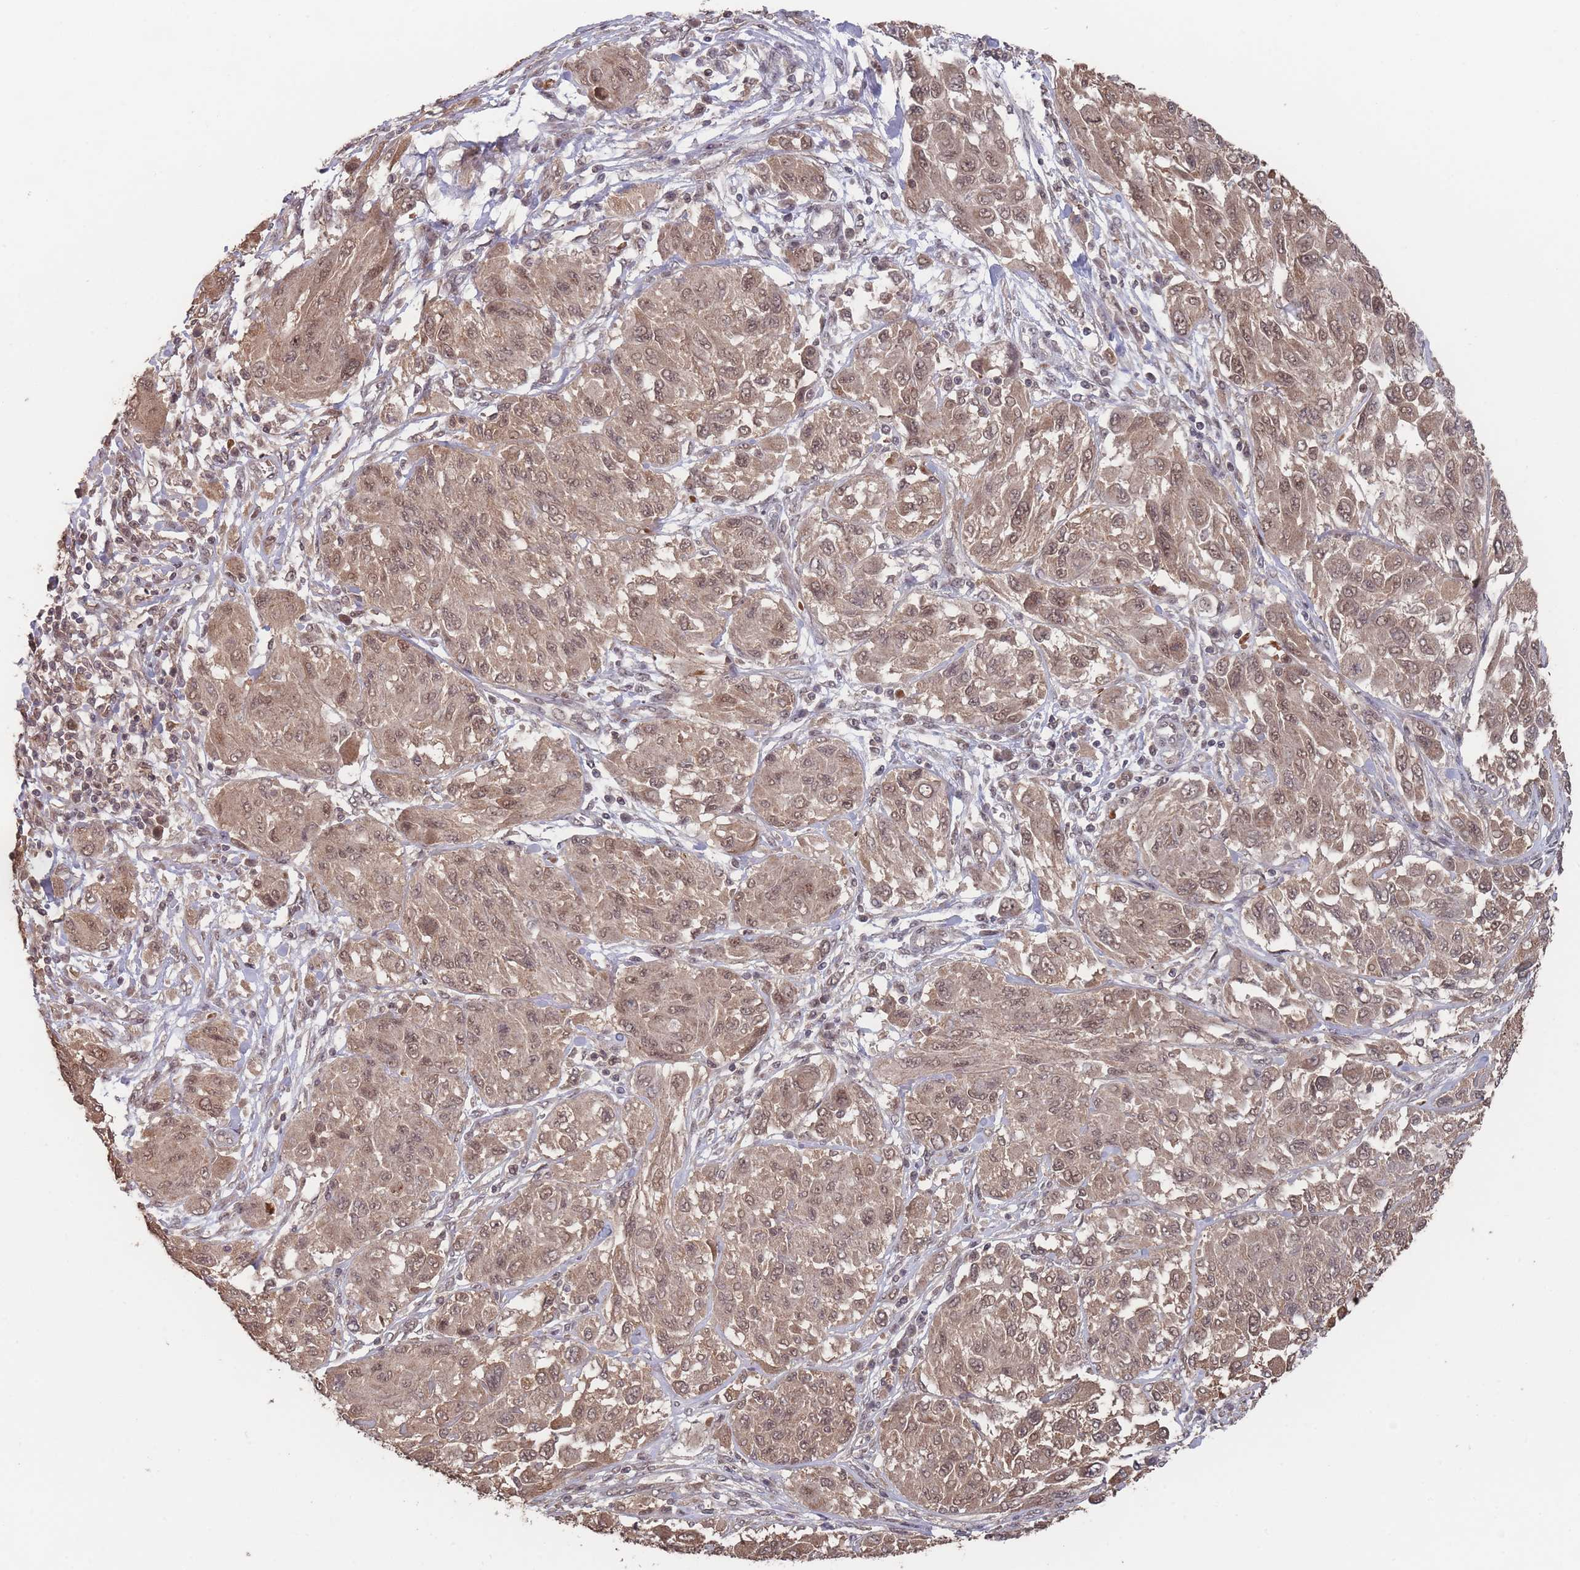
{"staining": {"intensity": "moderate", "quantity": ">75%", "location": "cytoplasmic/membranous,nuclear"}, "tissue": "melanoma", "cell_type": "Tumor cells", "image_type": "cancer", "snomed": [{"axis": "morphology", "description": "Malignant melanoma, NOS"}, {"axis": "topography", "description": "Skin"}], "caption": "Protein staining demonstrates moderate cytoplasmic/membranous and nuclear staining in approximately >75% of tumor cells in melanoma. The staining was performed using DAB (3,3'-diaminobenzidine) to visualize the protein expression in brown, while the nuclei were stained in blue with hematoxylin (Magnification: 20x).", "gene": "SF3B1", "patient": {"sex": "female", "age": 91}}